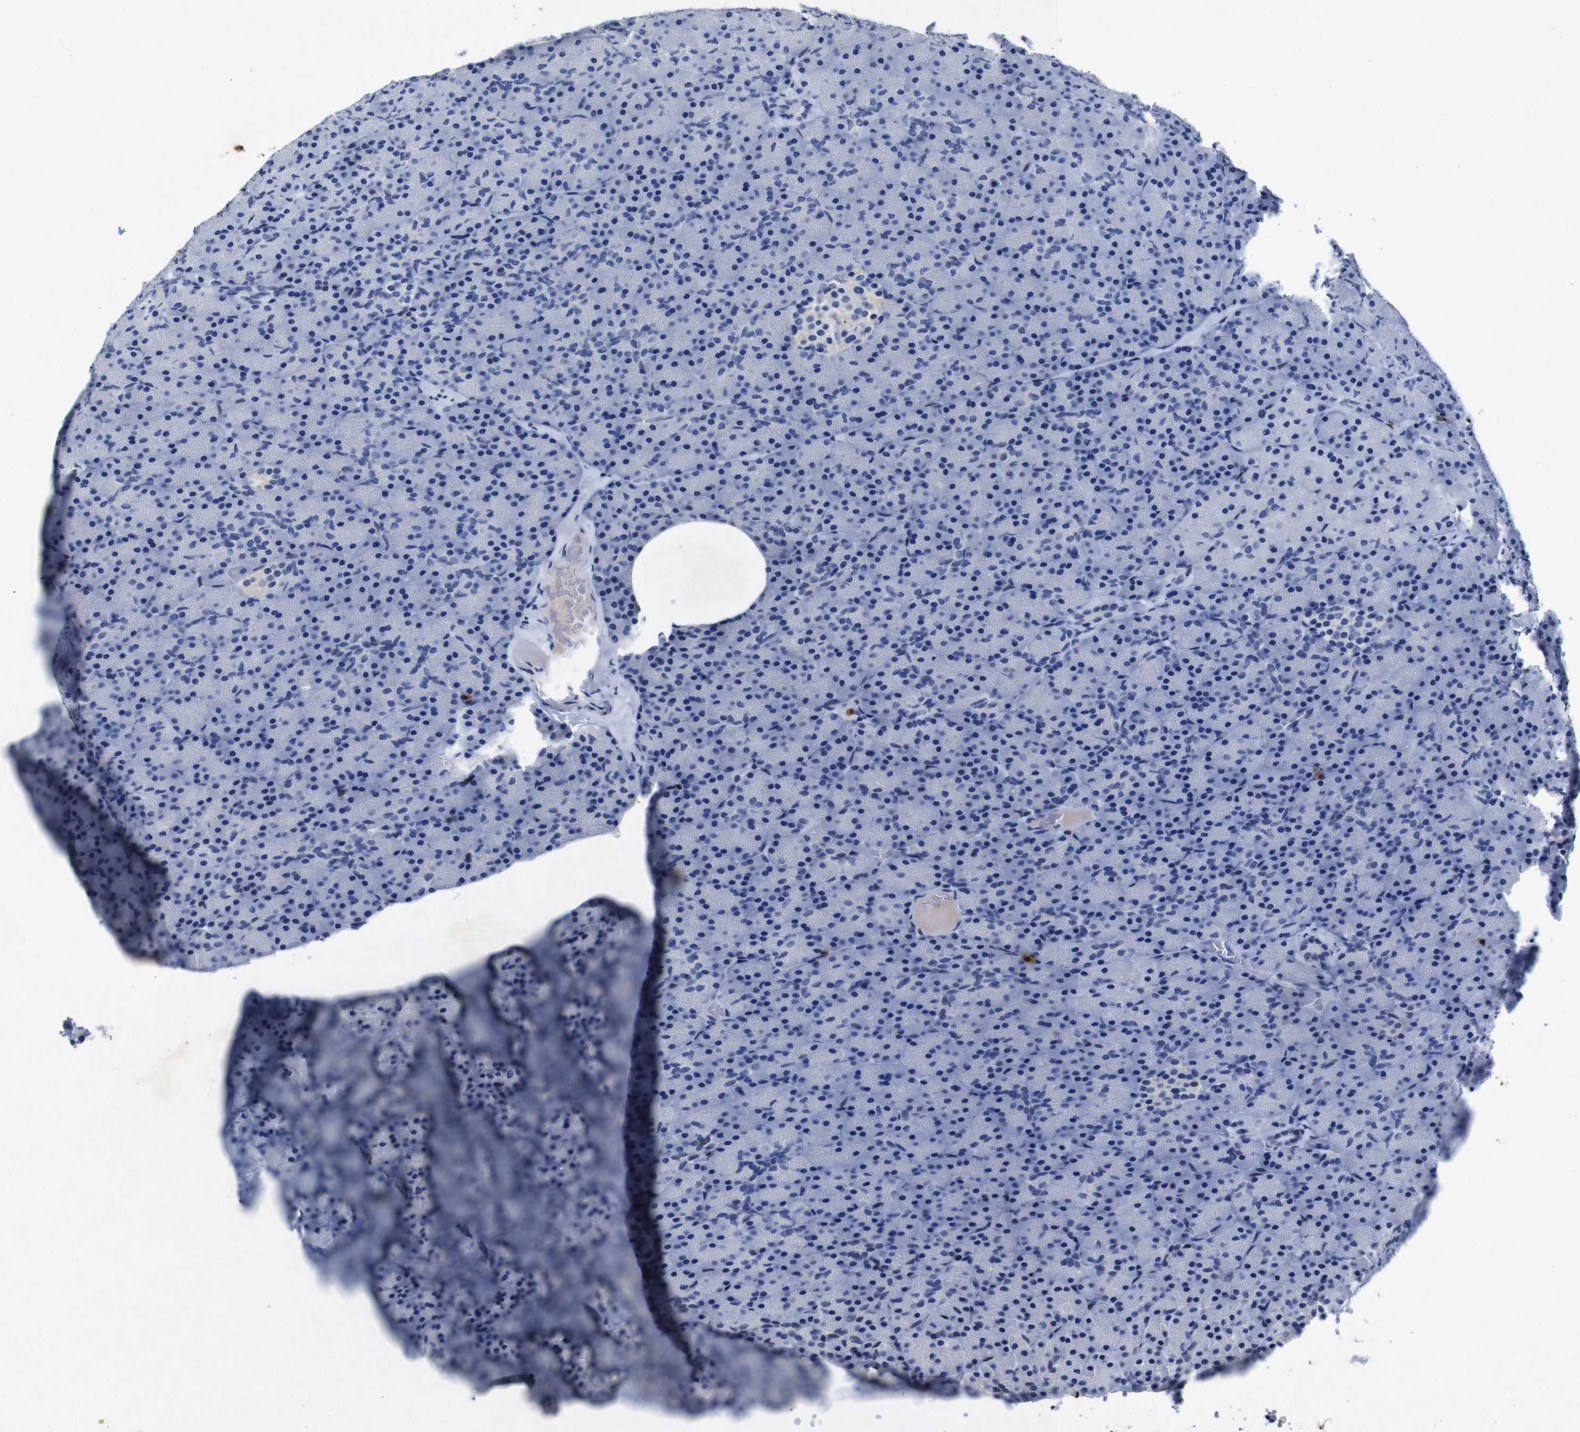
{"staining": {"intensity": "negative", "quantity": "none", "location": "none"}, "tissue": "pancreas", "cell_type": "Exocrine glandular cells", "image_type": "normal", "snomed": [{"axis": "morphology", "description": "Normal tissue, NOS"}, {"axis": "topography", "description": "Pancreas"}], "caption": "IHC of normal human pancreas displays no positivity in exocrine glandular cells. (DAB (3,3'-diaminobenzidine) immunohistochemistry (IHC) visualized using brightfield microscopy, high magnification).", "gene": "FOSL2", "patient": {"sex": "female", "age": 35}}